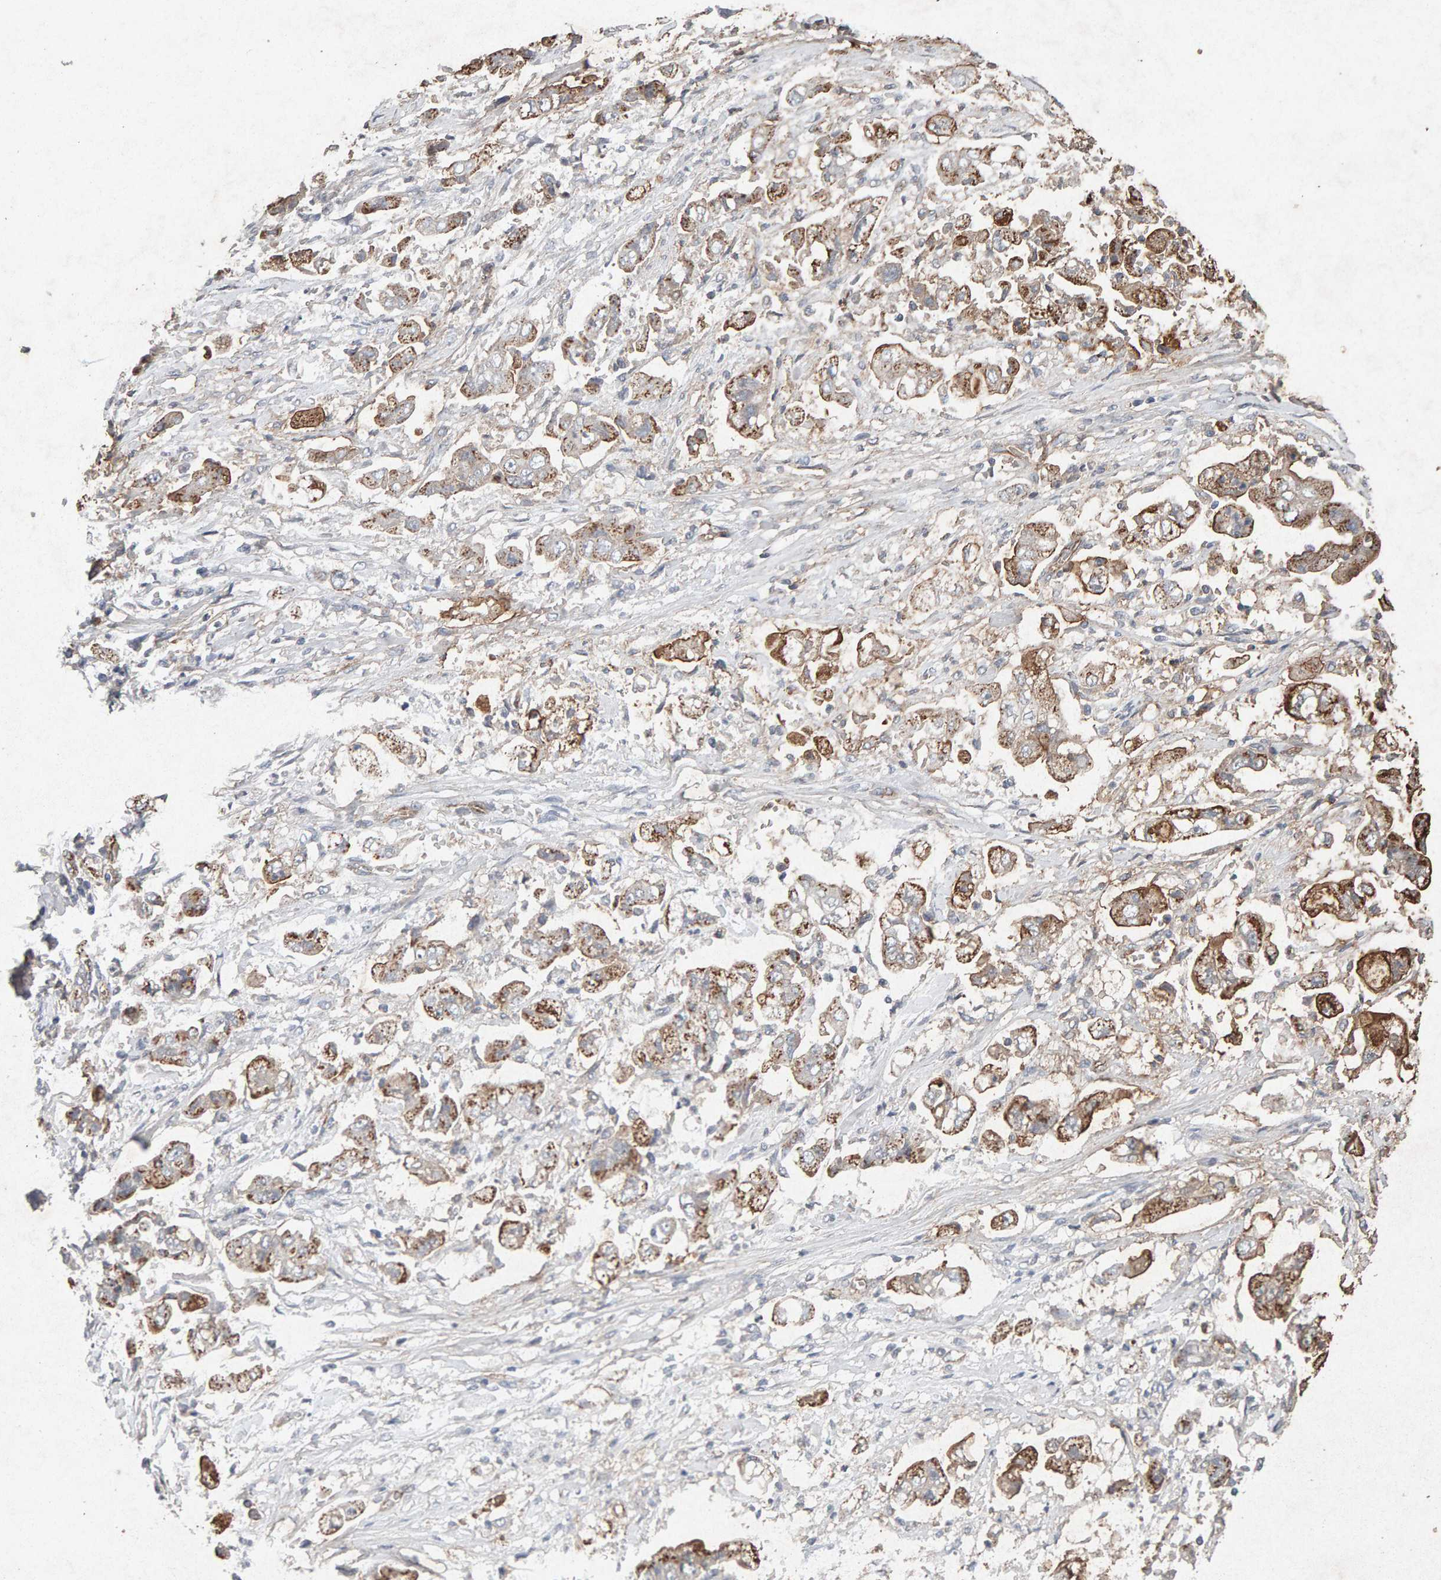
{"staining": {"intensity": "moderate", "quantity": "25%-75%", "location": "cytoplasmic/membranous"}, "tissue": "stomach cancer", "cell_type": "Tumor cells", "image_type": "cancer", "snomed": [{"axis": "morphology", "description": "Adenocarcinoma, NOS"}, {"axis": "topography", "description": "Stomach"}], "caption": "Moderate cytoplasmic/membranous protein positivity is seen in about 25%-75% of tumor cells in adenocarcinoma (stomach).", "gene": "PTPRM", "patient": {"sex": "male", "age": 62}}